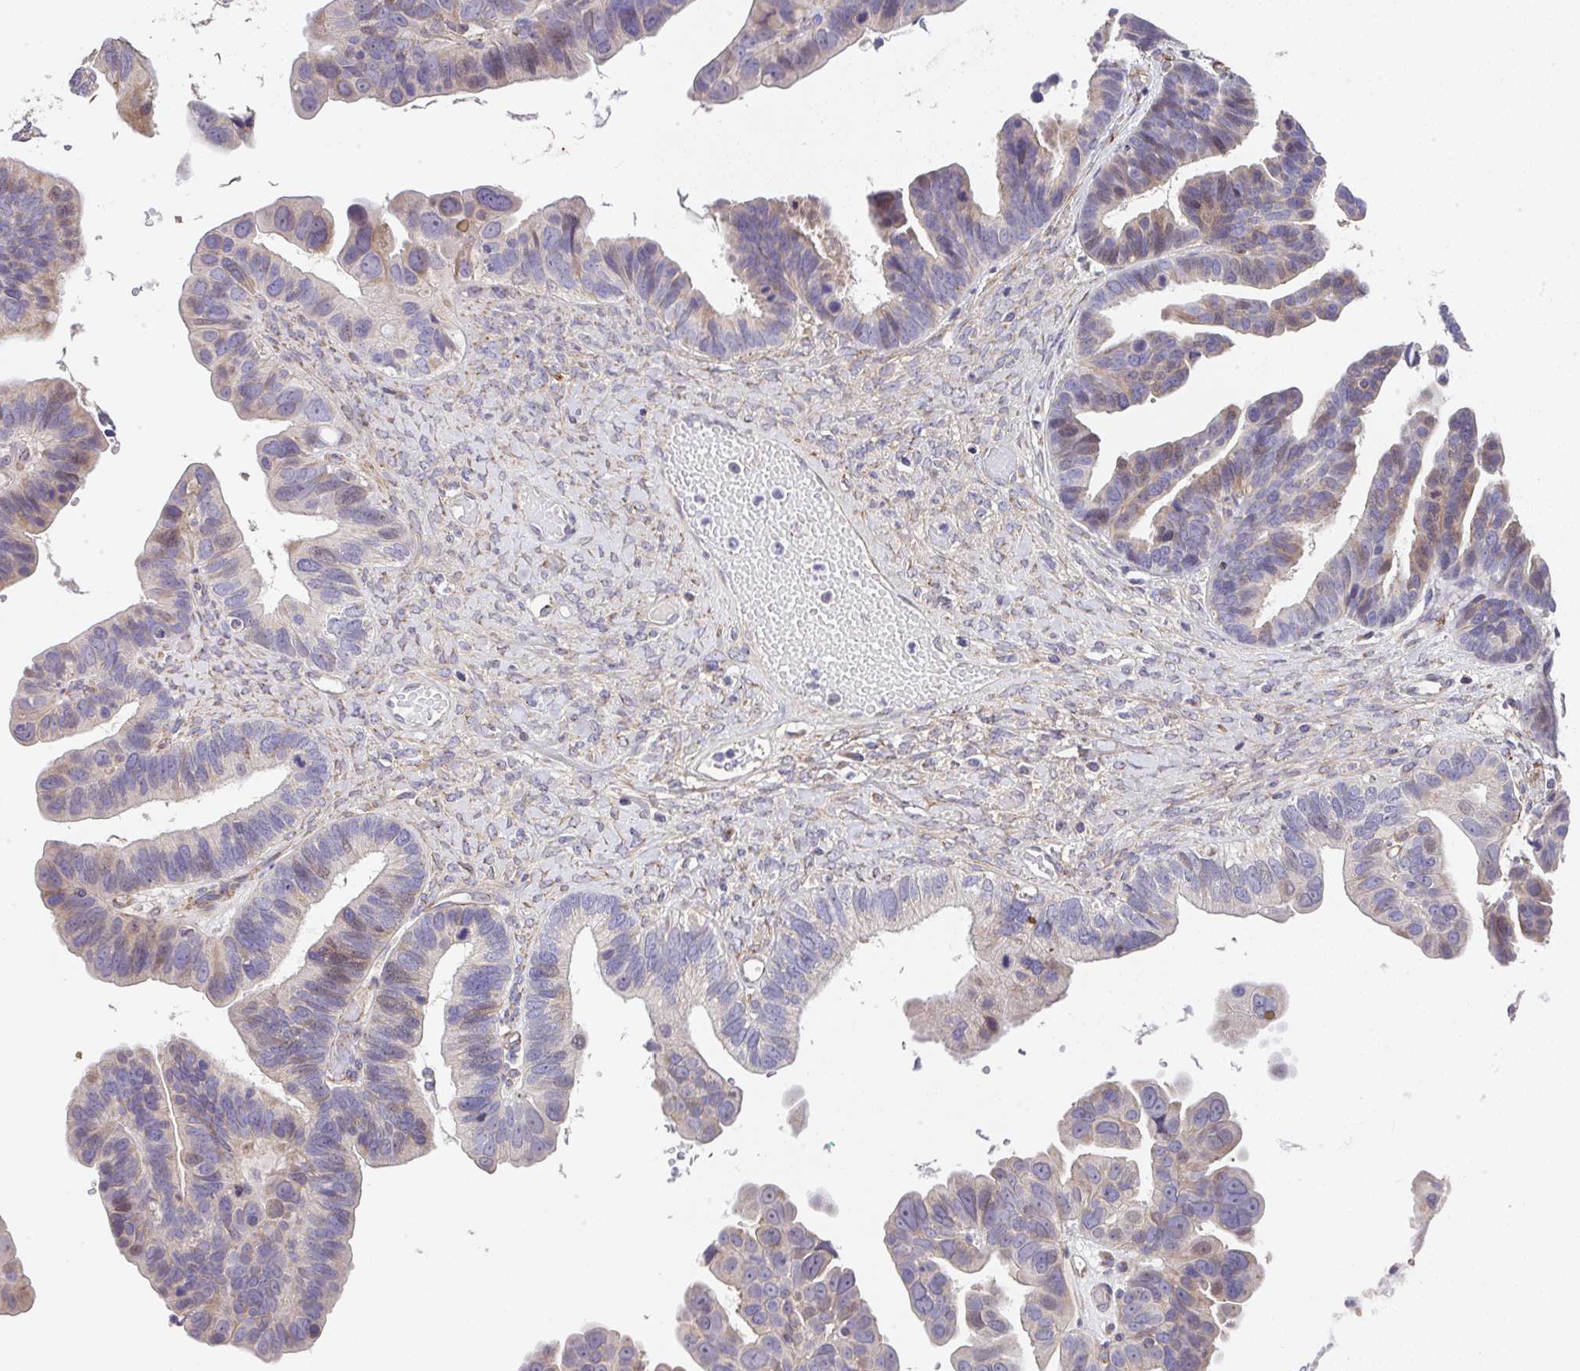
{"staining": {"intensity": "weak", "quantity": "<25%", "location": "nuclear"}, "tissue": "ovarian cancer", "cell_type": "Tumor cells", "image_type": "cancer", "snomed": [{"axis": "morphology", "description": "Cystadenocarcinoma, serous, NOS"}, {"axis": "topography", "description": "Ovary"}], "caption": "Tumor cells are negative for brown protein staining in serous cystadenocarcinoma (ovarian). (Brightfield microscopy of DAB IHC at high magnification).", "gene": "RUNDC3B", "patient": {"sex": "female", "age": 56}}